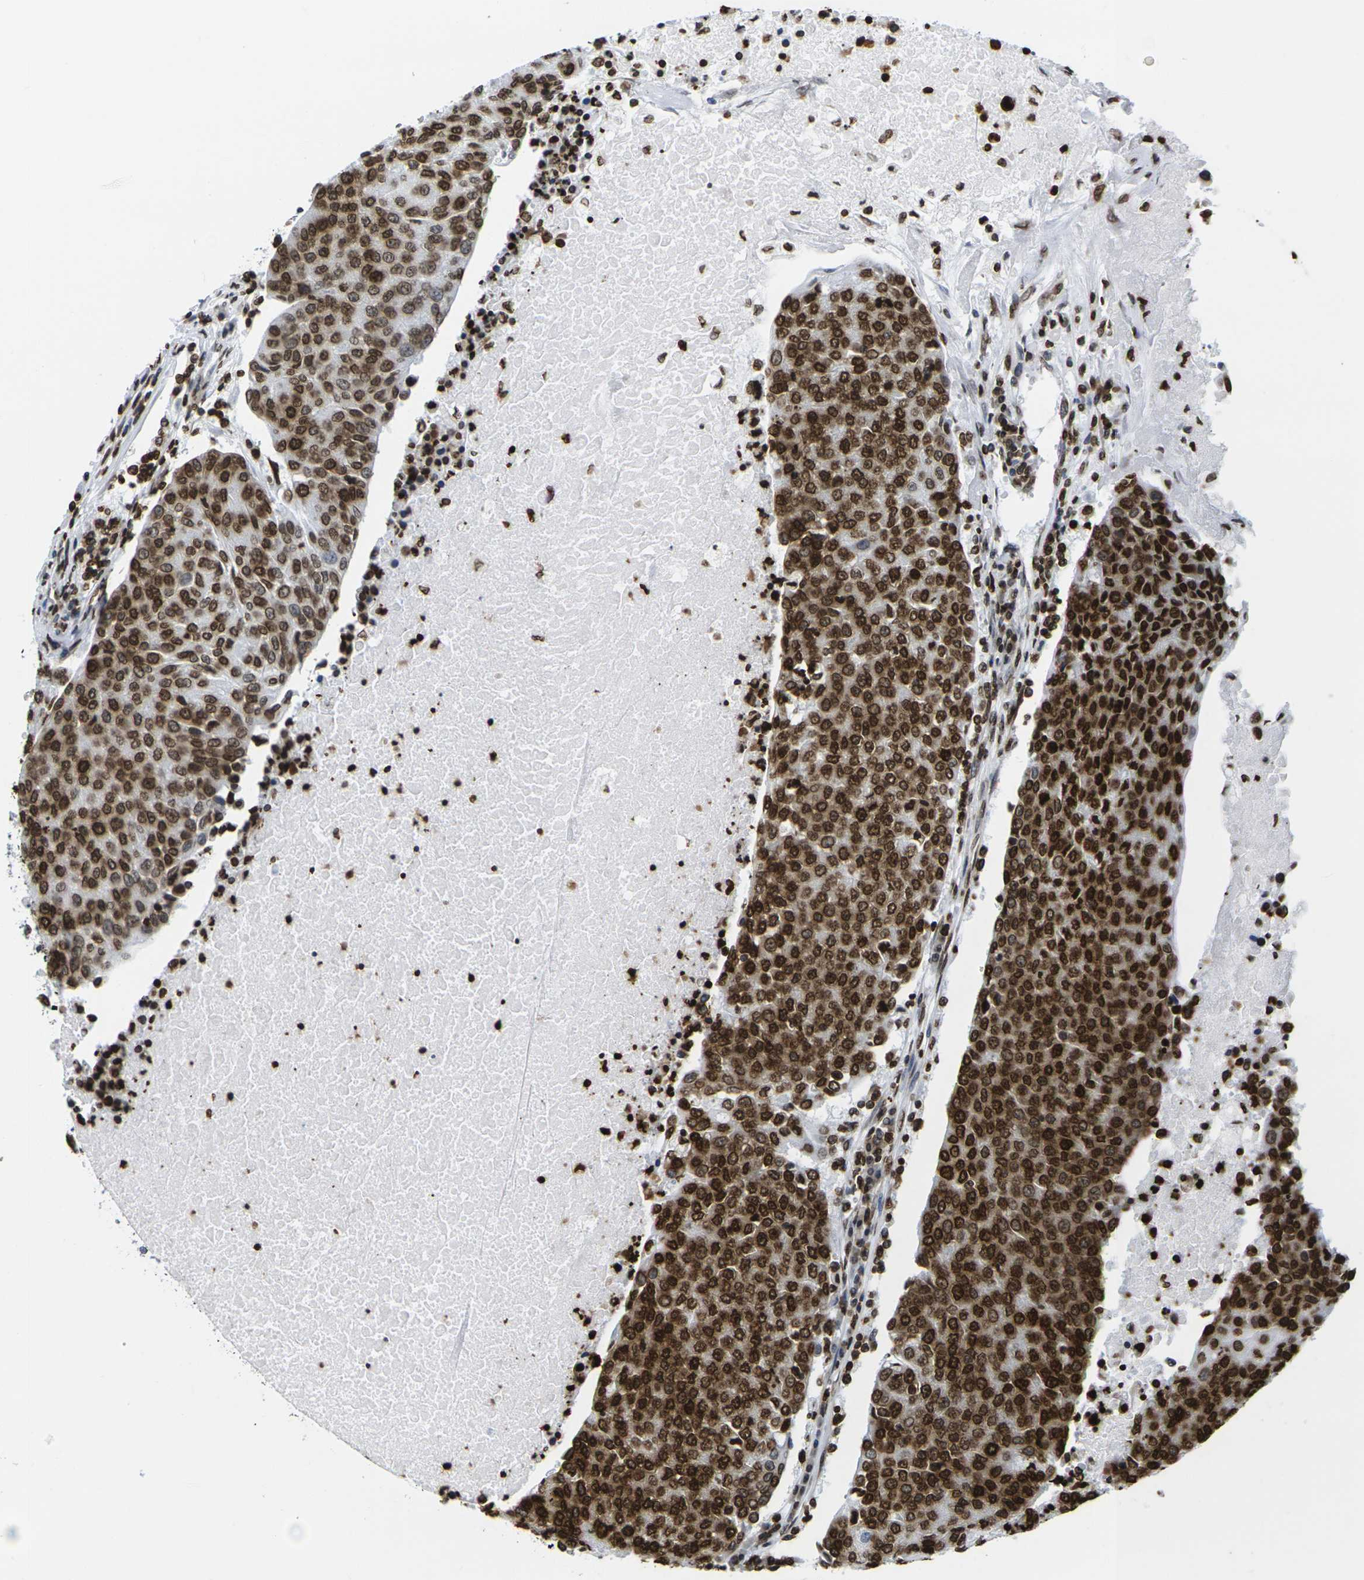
{"staining": {"intensity": "strong", "quantity": ">75%", "location": "cytoplasmic/membranous,nuclear"}, "tissue": "urothelial cancer", "cell_type": "Tumor cells", "image_type": "cancer", "snomed": [{"axis": "morphology", "description": "Urothelial carcinoma, High grade"}, {"axis": "topography", "description": "Urinary bladder"}], "caption": "High-grade urothelial carcinoma was stained to show a protein in brown. There is high levels of strong cytoplasmic/membranous and nuclear staining in about >75% of tumor cells.", "gene": "H2AC21", "patient": {"sex": "female", "age": 85}}